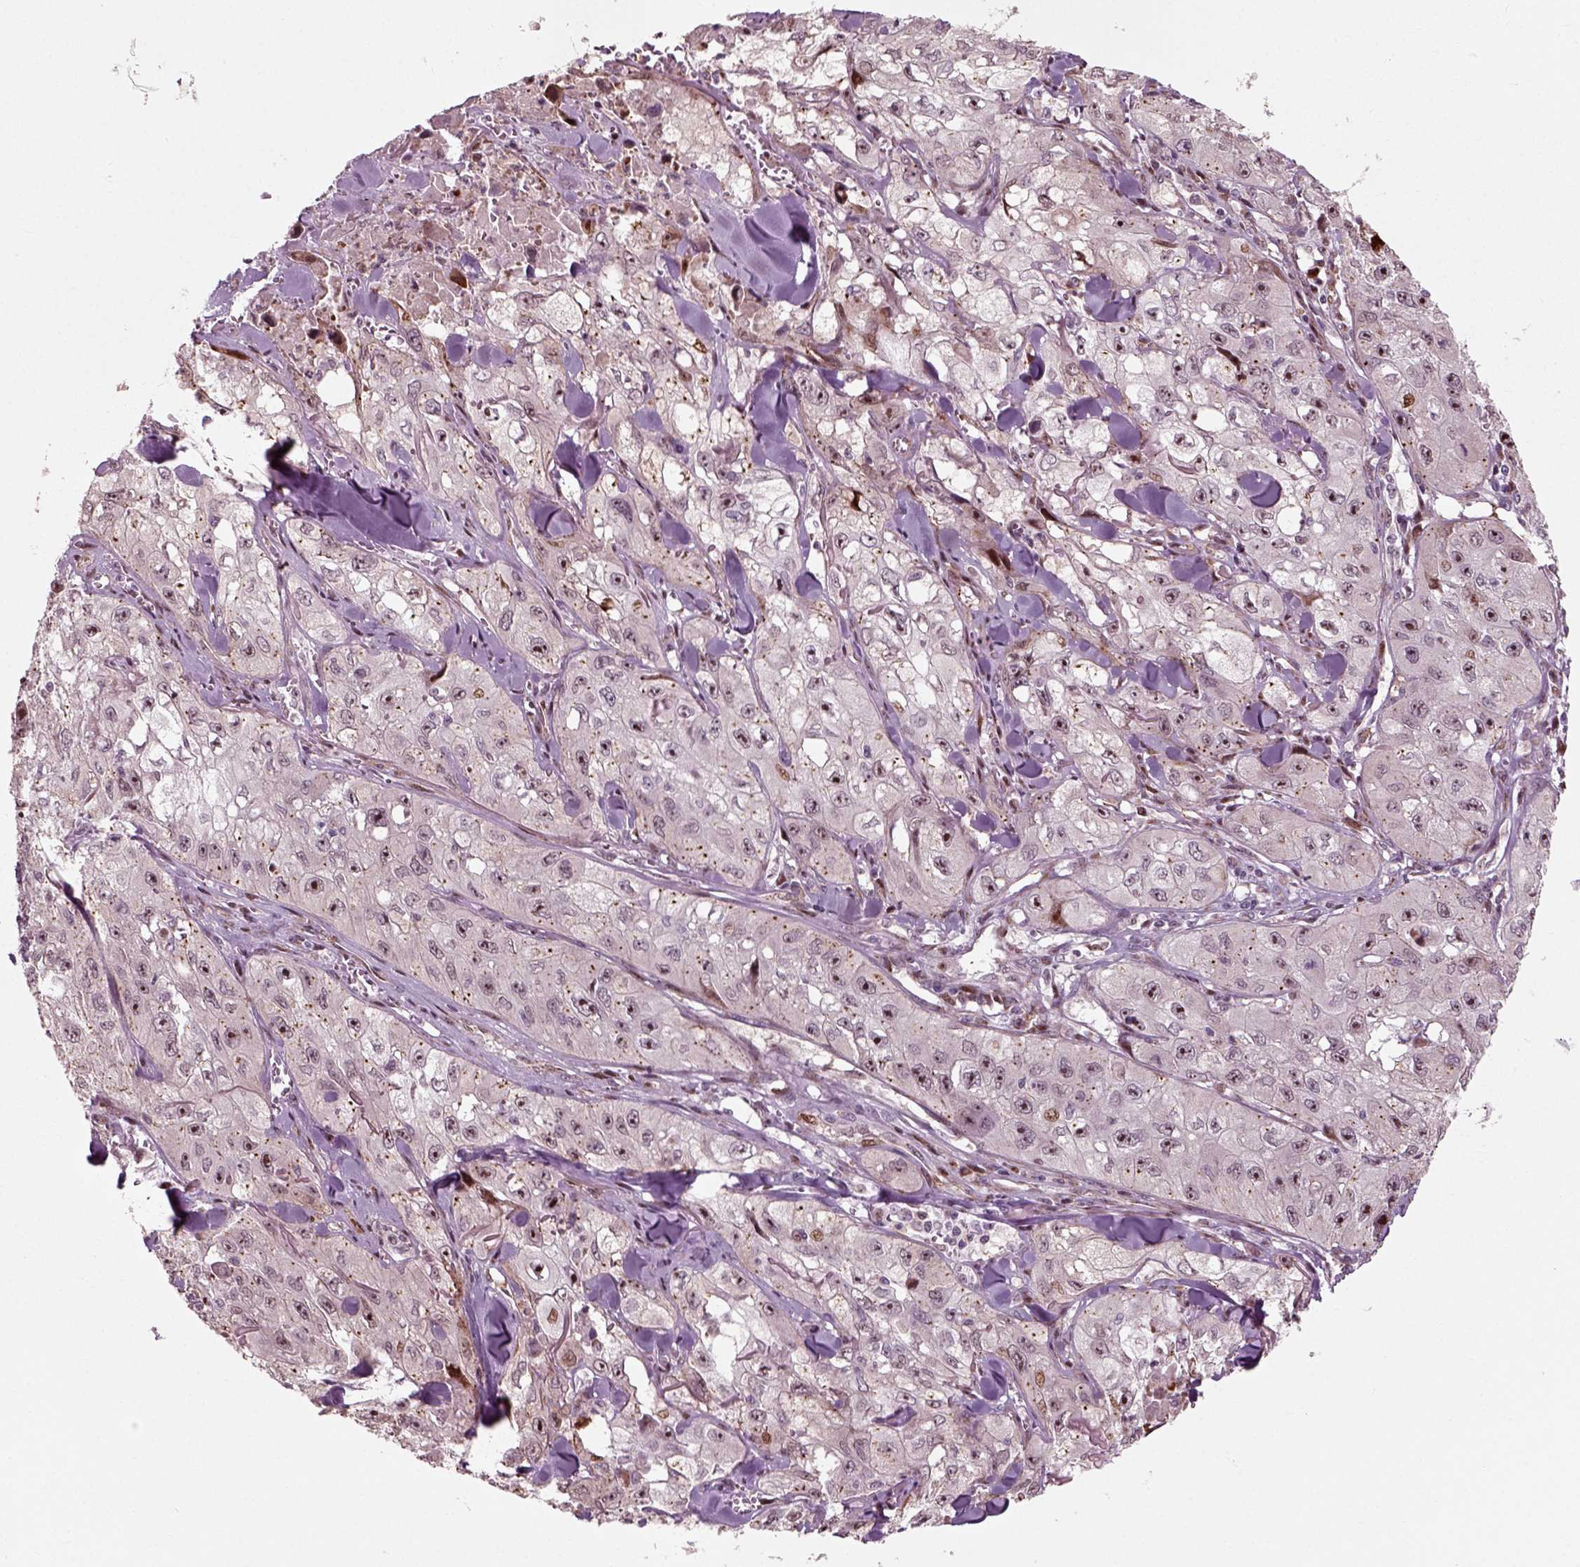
{"staining": {"intensity": "moderate", "quantity": "<25%", "location": "nuclear"}, "tissue": "skin cancer", "cell_type": "Tumor cells", "image_type": "cancer", "snomed": [{"axis": "morphology", "description": "Squamous cell carcinoma, NOS"}, {"axis": "topography", "description": "Skin"}, {"axis": "topography", "description": "Subcutis"}], "caption": "A photomicrograph of skin cancer (squamous cell carcinoma) stained for a protein exhibits moderate nuclear brown staining in tumor cells.", "gene": "CDC14A", "patient": {"sex": "male", "age": 73}}